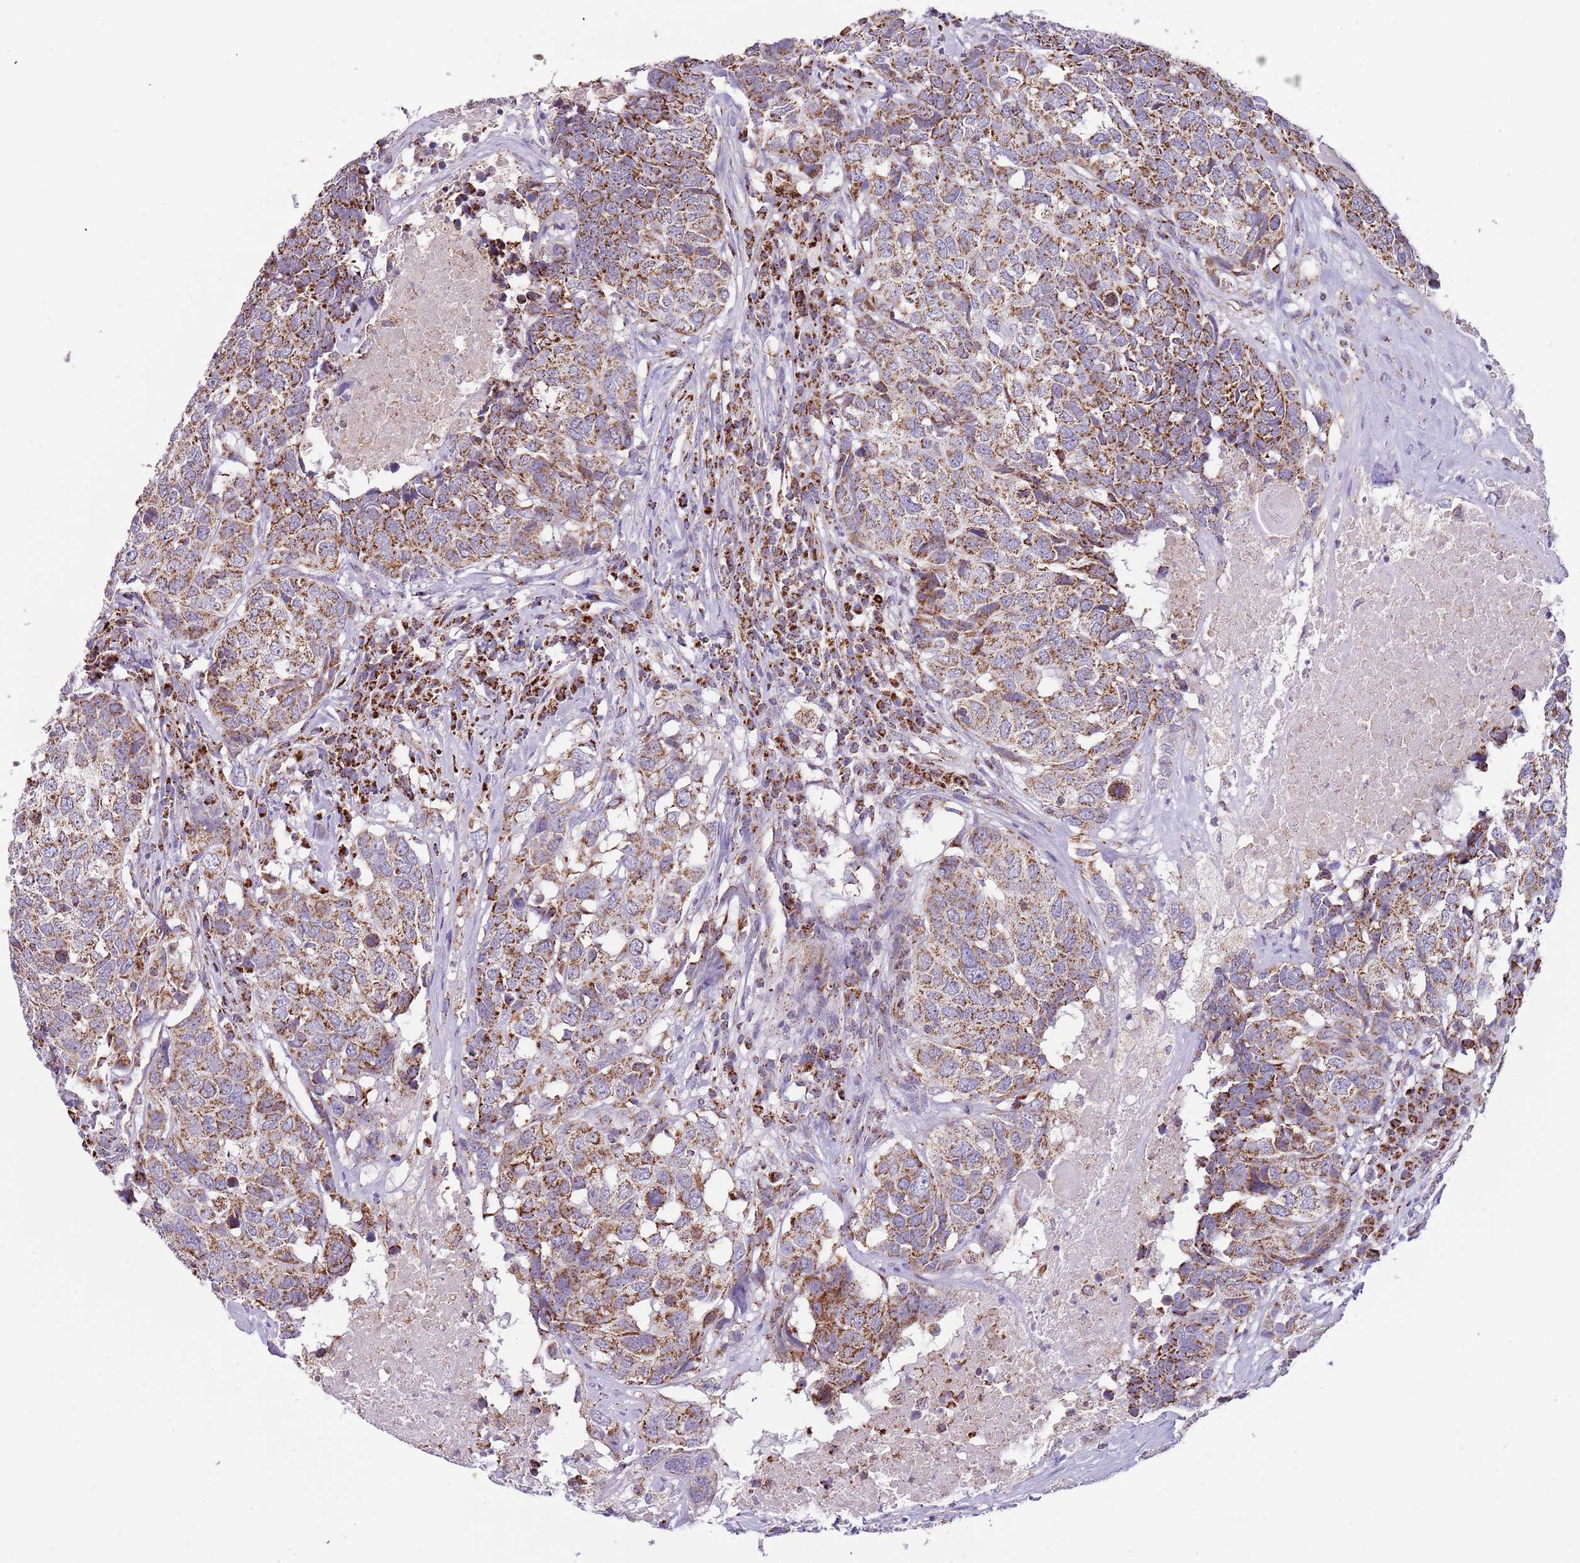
{"staining": {"intensity": "moderate", "quantity": ">75%", "location": "cytoplasmic/membranous"}, "tissue": "head and neck cancer", "cell_type": "Tumor cells", "image_type": "cancer", "snomed": [{"axis": "morphology", "description": "Squamous cell carcinoma, NOS"}, {"axis": "topography", "description": "Head-Neck"}], "caption": "Brown immunohistochemical staining in squamous cell carcinoma (head and neck) displays moderate cytoplasmic/membranous staining in approximately >75% of tumor cells. (DAB (3,3'-diaminobenzidine) IHC, brown staining for protein, blue staining for nuclei).", "gene": "LHX6", "patient": {"sex": "male", "age": 66}}